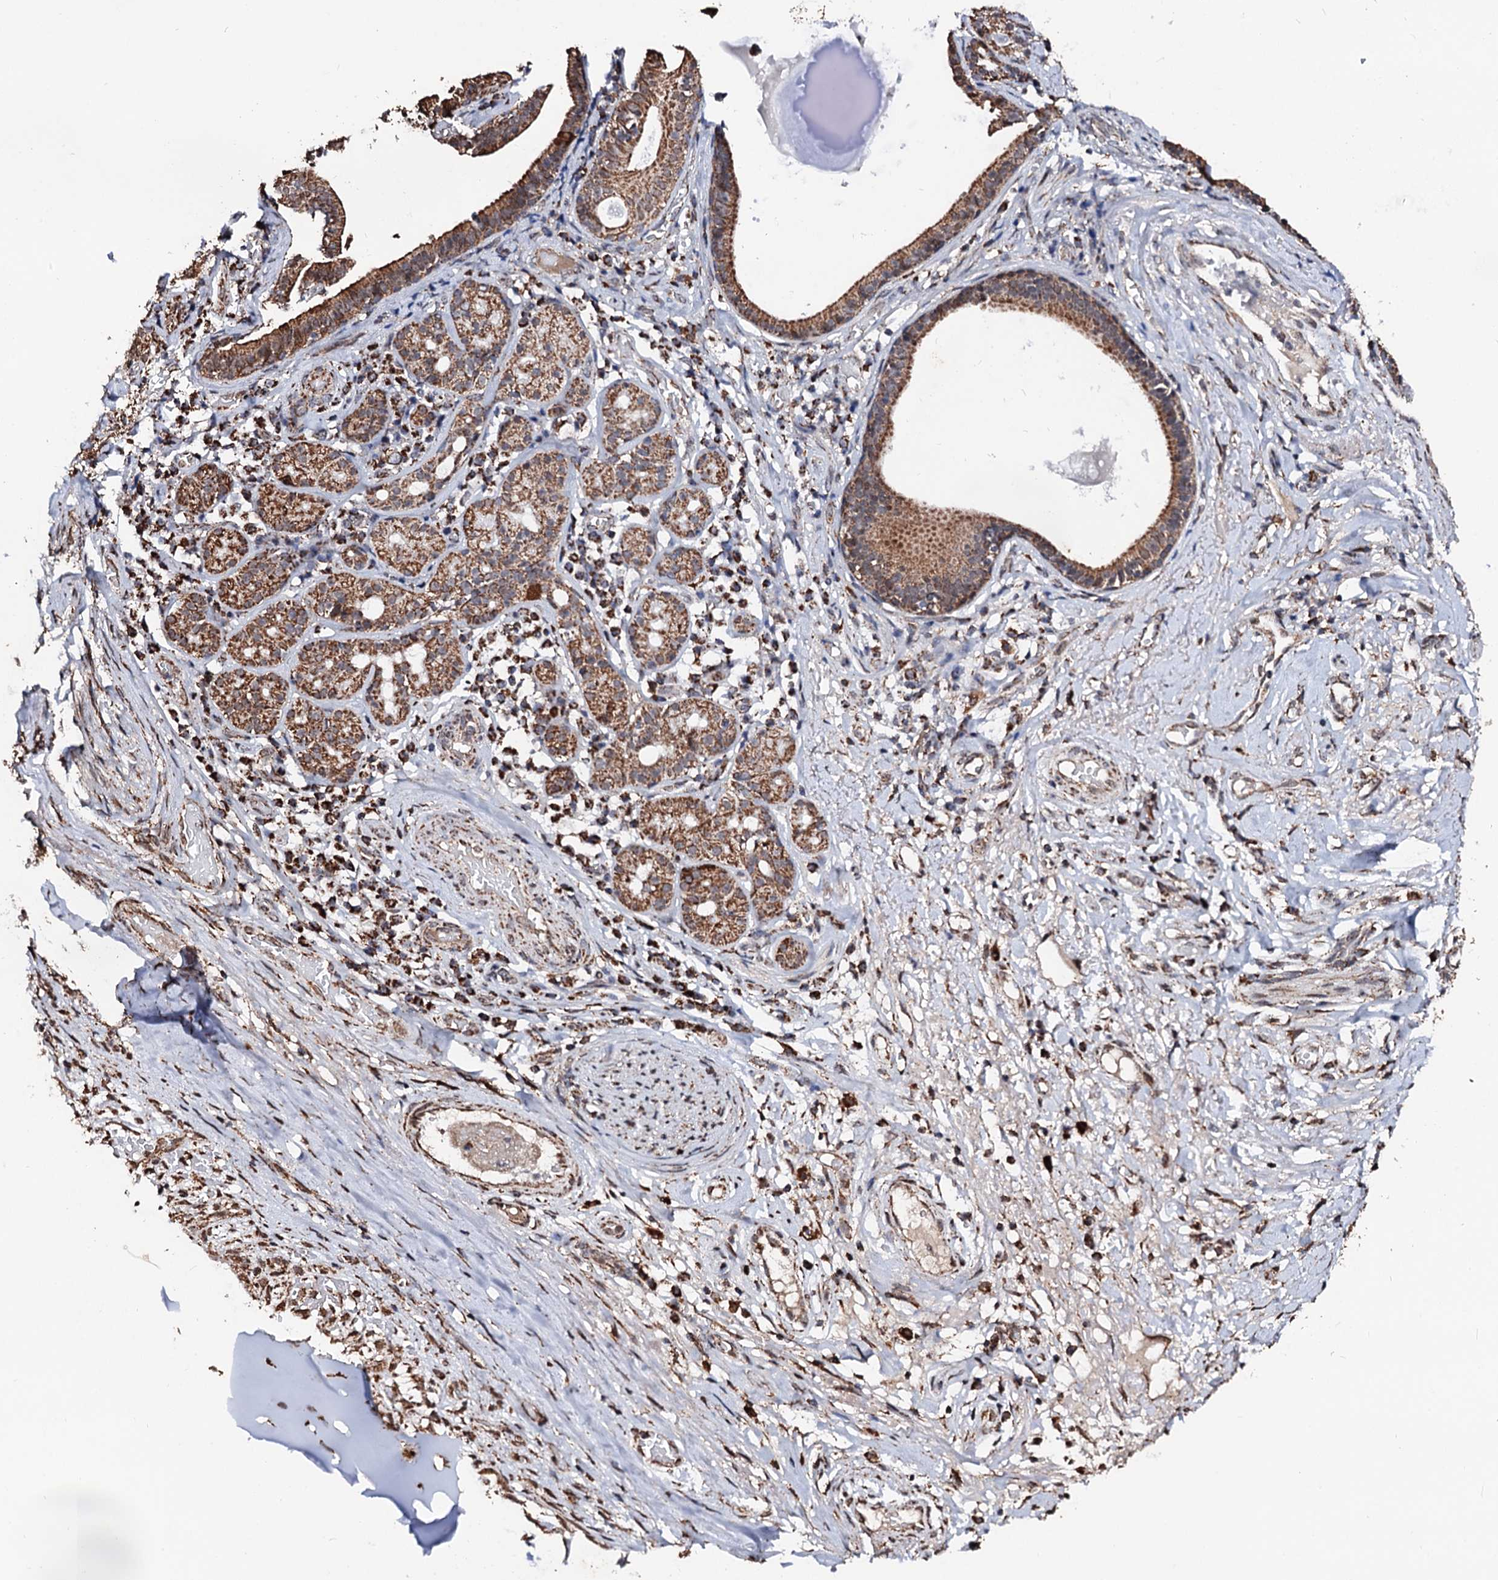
{"staining": {"intensity": "moderate", "quantity": ">75%", "location": "cytoplasmic/membranous"}, "tissue": "adipose tissue", "cell_type": "Adipocytes", "image_type": "normal", "snomed": [{"axis": "morphology", "description": "Normal tissue, NOS"}, {"axis": "morphology", "description": "Basal cell carcinoma"}, {"axis": "topography", "description": "Cartilage tissue"}, {"axis": "topography", "description": "Nasopharynx"}, {"axis": "topography", "description": "Oral tissue"}], "caption": "Immunohistochemical staining of normal human adipose tissue exhibits moderate cytoplasmic/membranous protein staining in approximately >75% of adipocytes. The staining is performed using DAB brown chromogen to label protein expression. The nuclei are counter-stained blue using hematoxylin.", "gene": "SECISBP2L", "patient": {"sex": "female", "age": 77}}